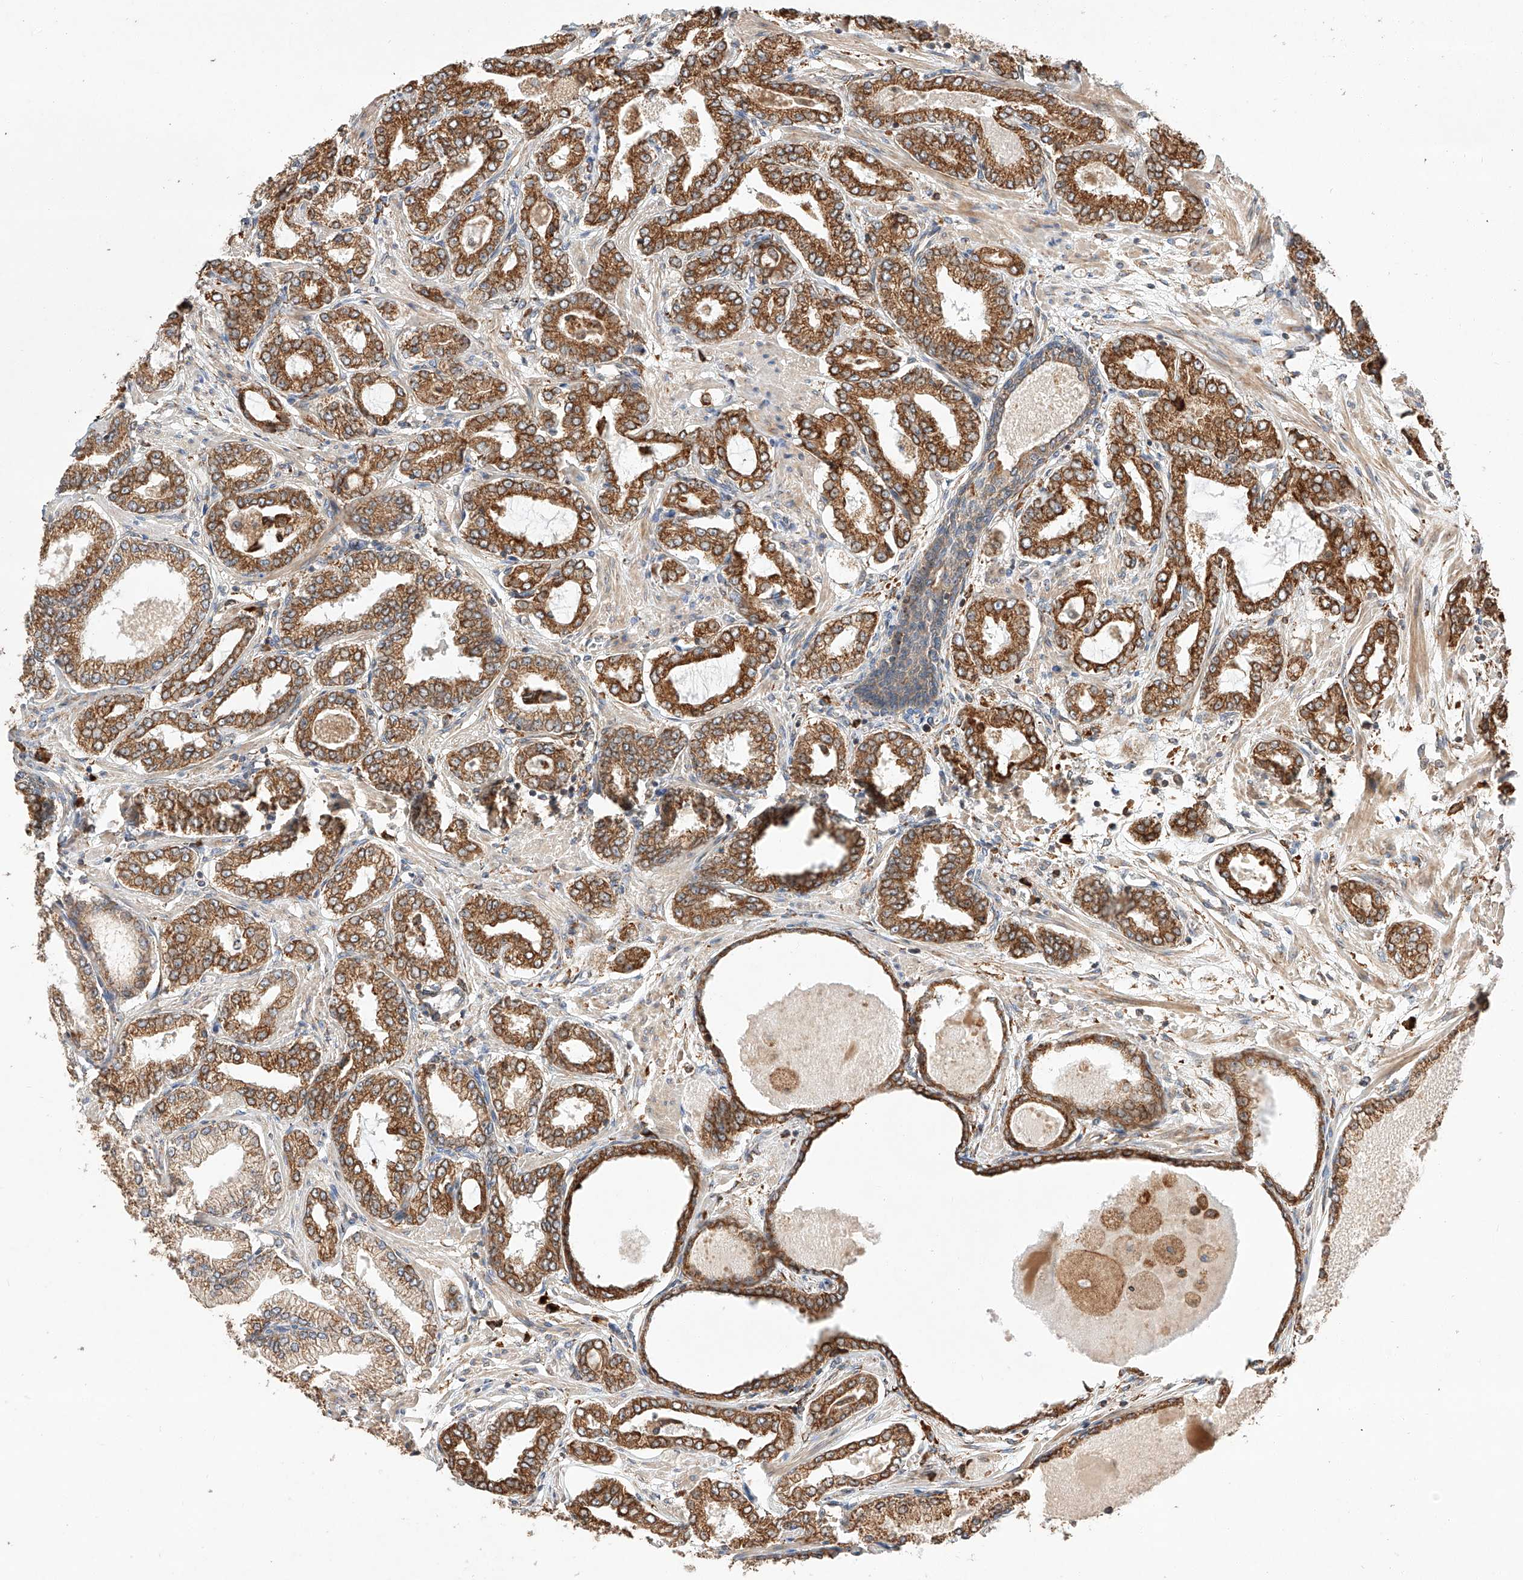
{"staining": {"intensity": "strong", "quantity": ">75%", "location": "cytoplasmic/membranous"}, "tissue": "prostate cancer", "cell_type": "Tumor cells", "image_type": "cancer", "snomed": [{"axis": "morphology", "description": "Adenocarcinoma, Low grade"}, {"axis": "topography", "description": "Prostate"}], "caption": "This is an image of immunohistochemistry (IHC) staining of prostate cancer (adenocarcinoma (low-grade)), which shows strong staining in the cytoplasmic/membranous of tumor cells.", "gene": "ZNF84", "patient": {"sex": "male", "age": 63}}